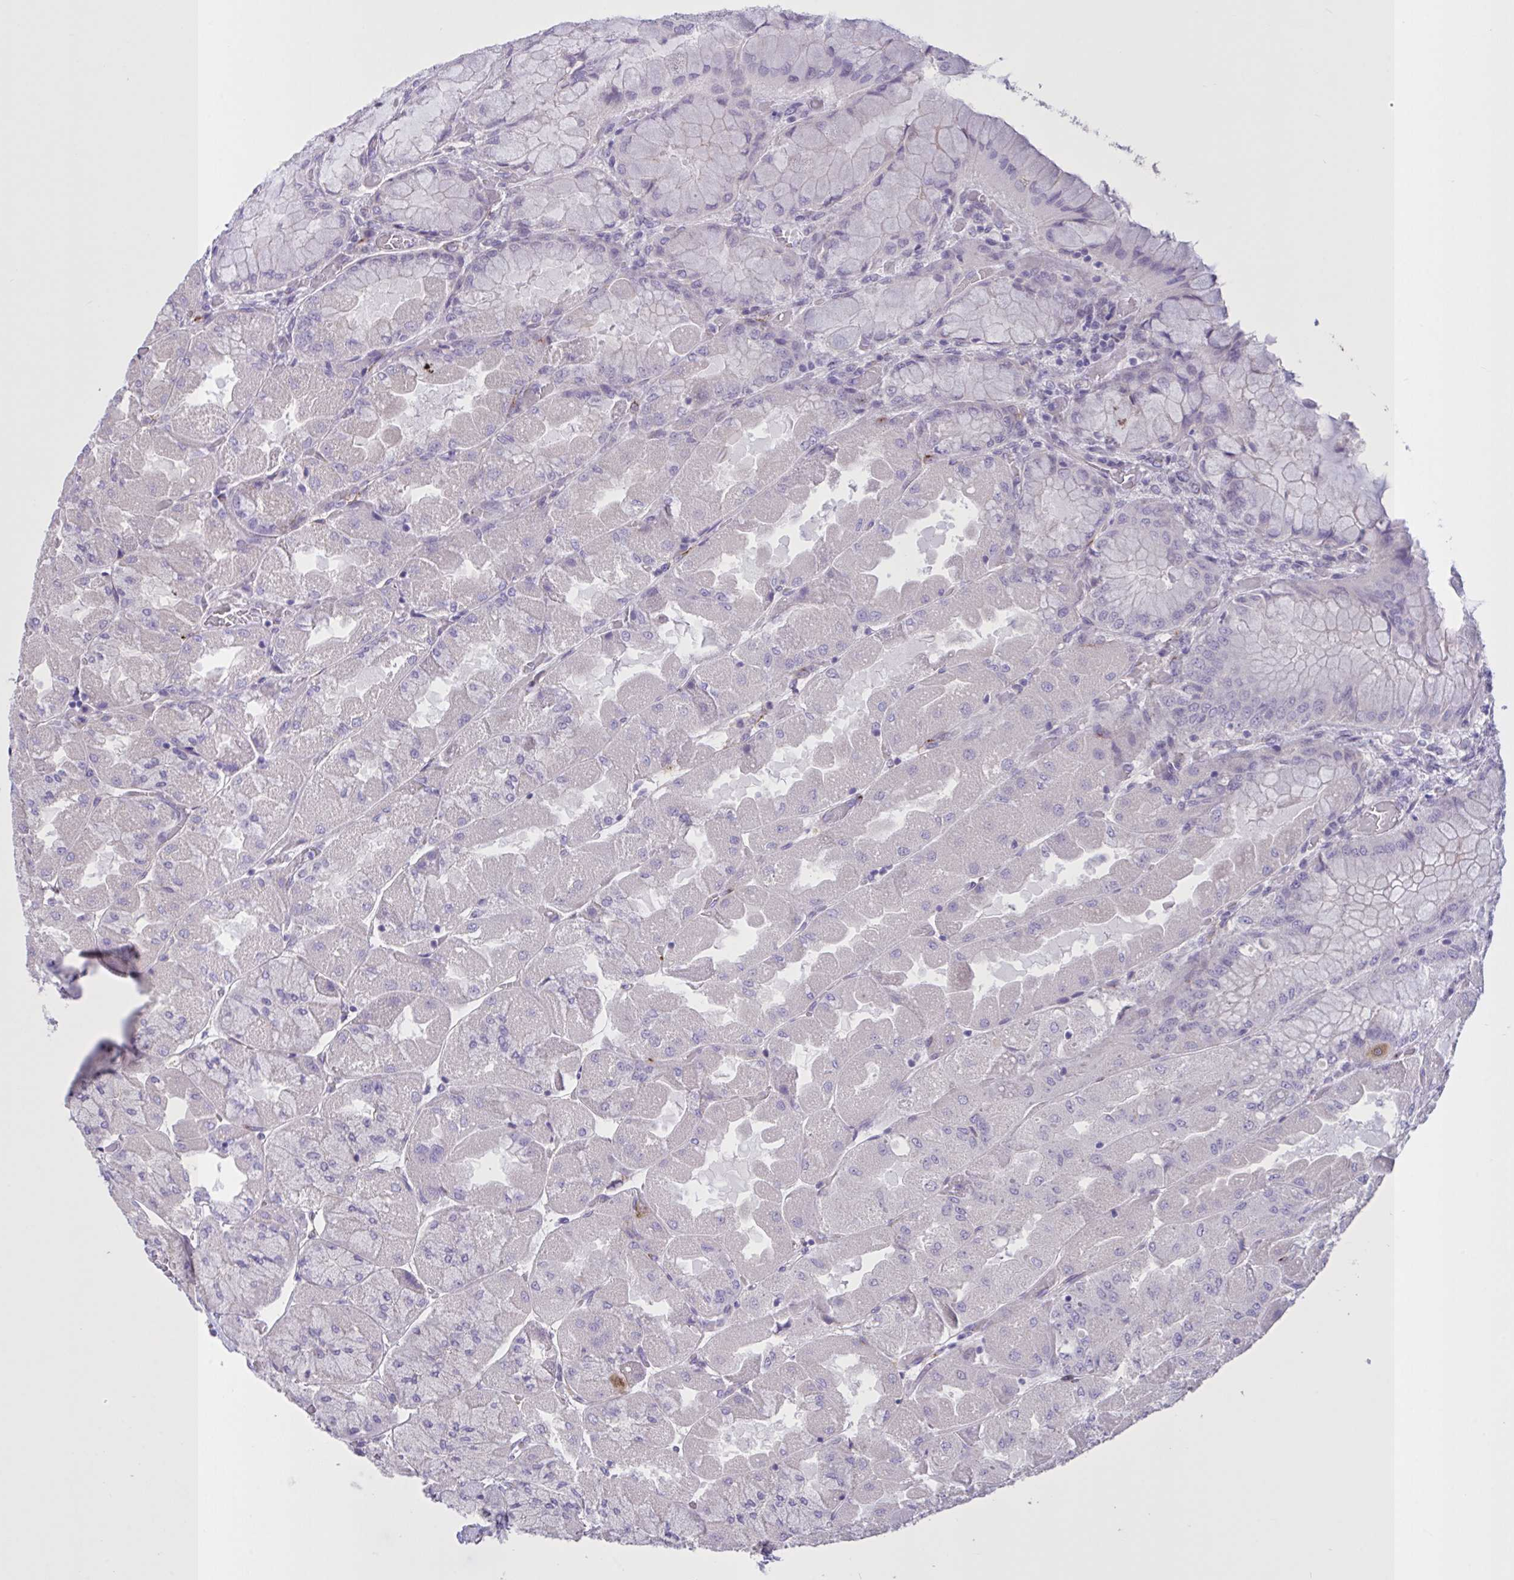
{"staining": {"intensity": "negative", "quantity": "none", "location": "none"}, "tissue": "stomach", "cell_type": "Glandular cells", "image_type": "normal", "snomed": [{"axis": "morphology", "description": "Normal tissue, NOS"}, {"axis": "topography", "description": "Stomach"}], "caption": "Immunohistochemistry (IHC) of normal human stomach reveals no staining in glandular cells.", "gene": "MRGPRX2", "patient": {"sex": "female", "age": 61}}